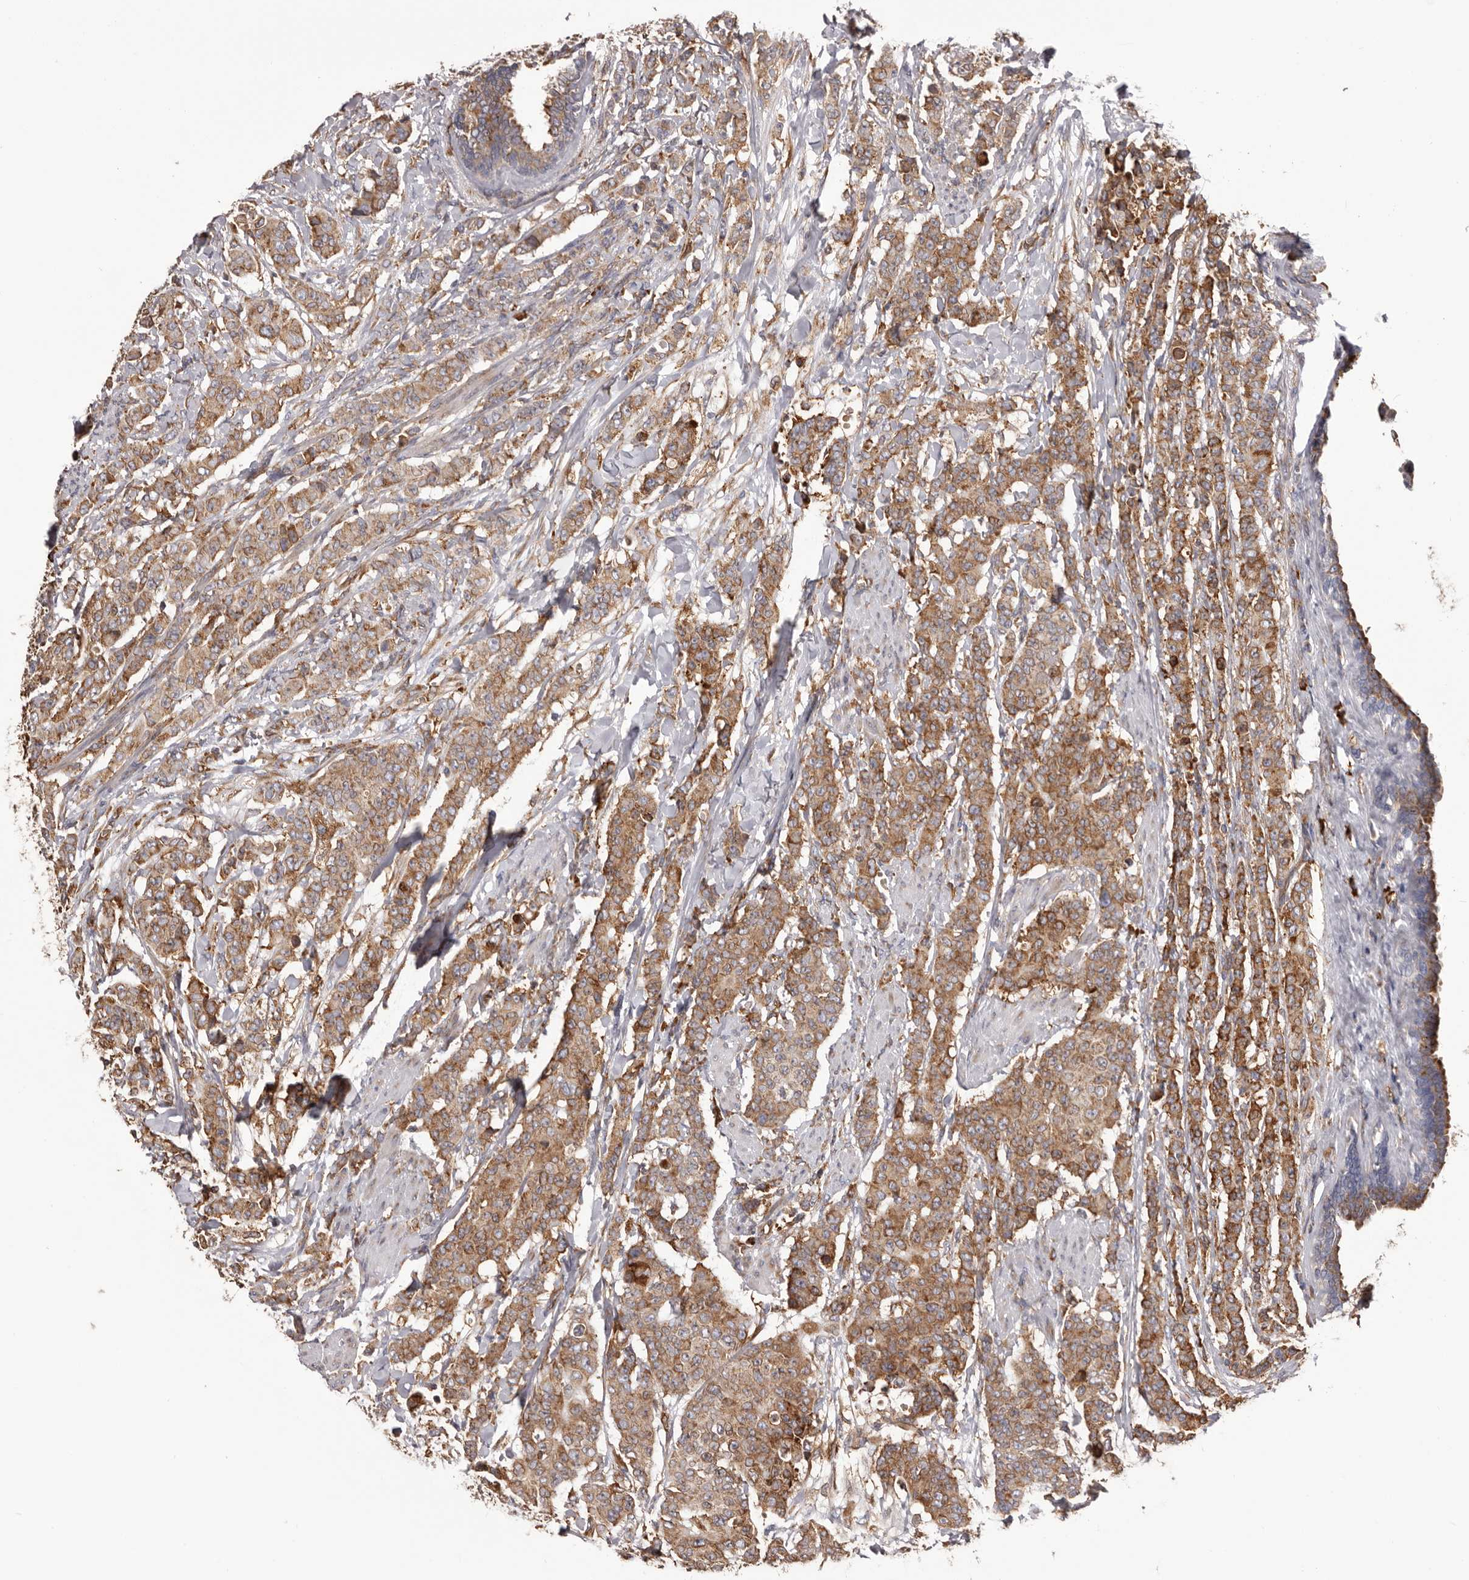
{"staining": {"intensity": "moderate", "quantity": ">75%", "location": "cytoplasmic/membranous"}, "tissue": "breast cancer", "cell_type": "Tumor cells", "image_type": "cancer", "snomed": [{"axis": "morphology", "description": "Duct carcinoma"}, {"axis": "topography", "description": "Breast"}], "caption": "Immunohistochemical staining of intraductal carcinoma (breast) reveals medium levels of moderate cytoplasmic/membranous expression in about >75% of tumor cells.", "gene": "QRSL1", "patient": {"sex": "female", "age": 40}}